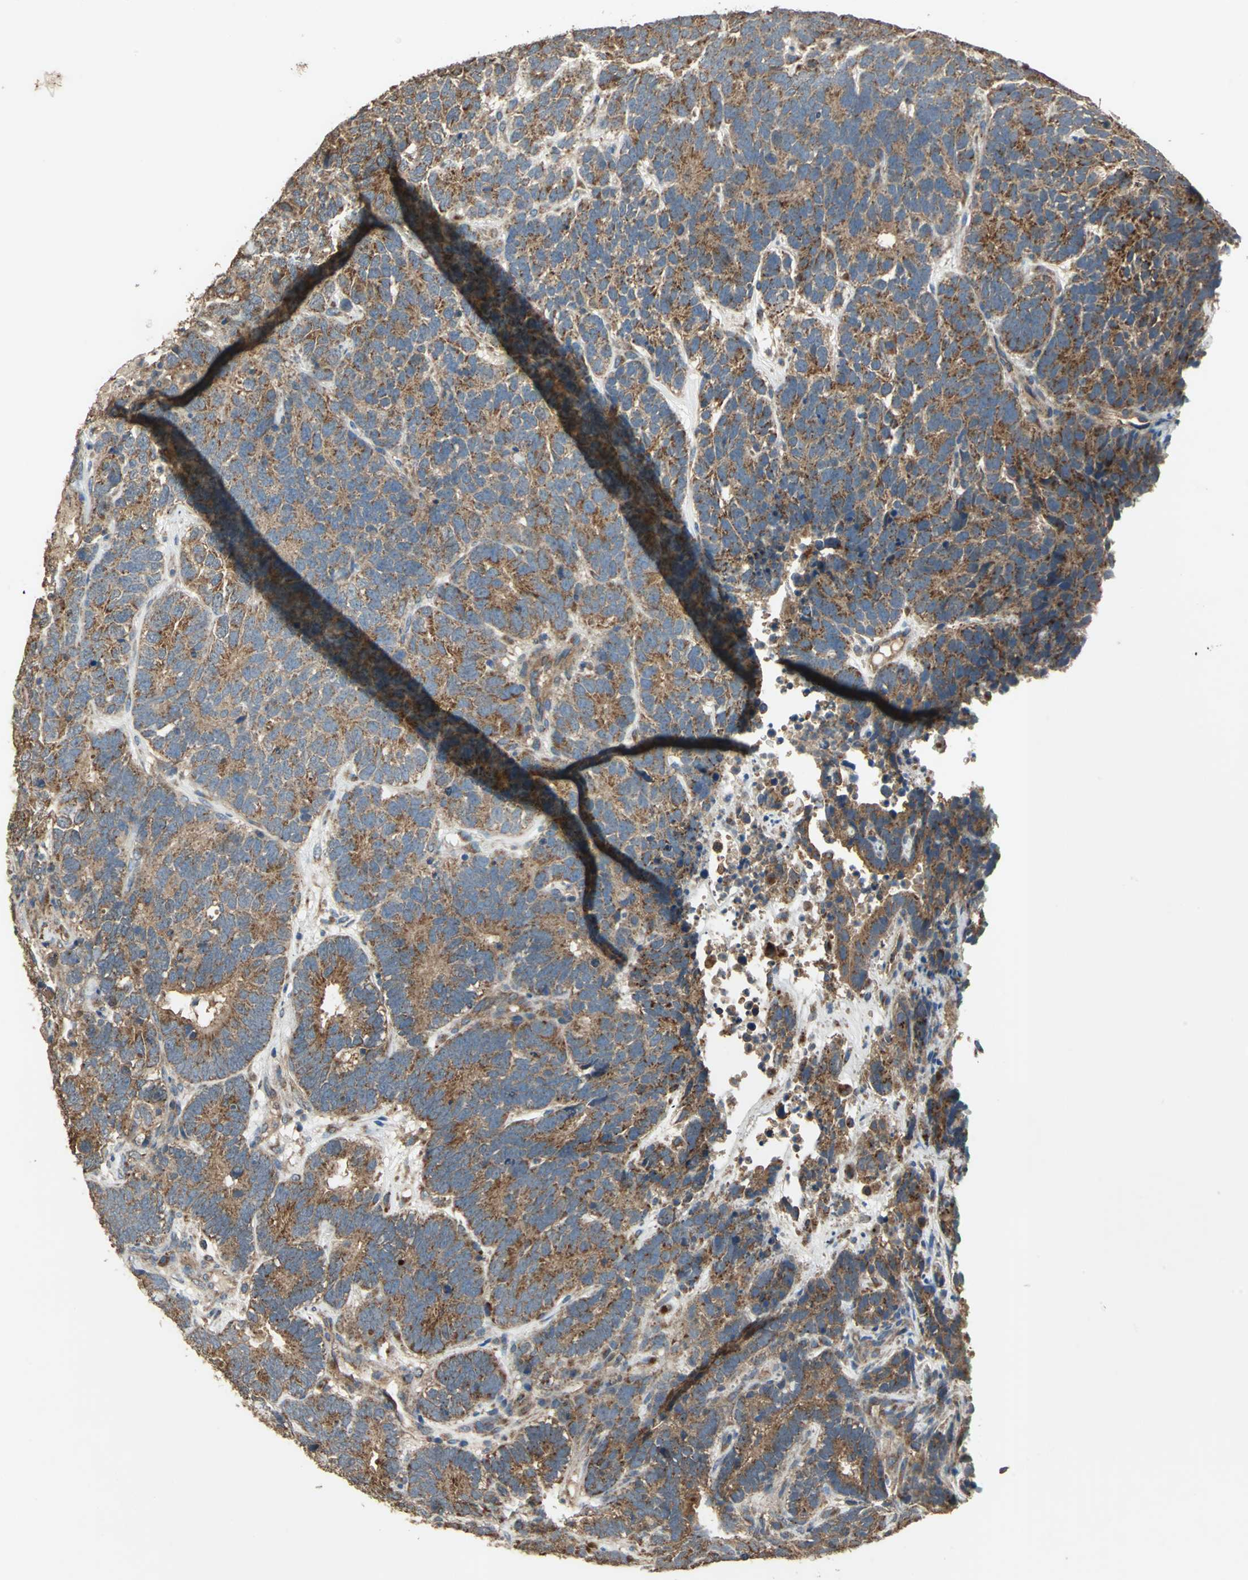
{"staining": {"intensity": "strong", "quantity": ">75%", "location": "cytoplasmic/membranous"}, "tissue": "testis cancer", "cell_type": "Tumor cells", "image_type": "cancer", "snomed": [{"axis": "morphology", "description": "Carcinoma, Embryonal, NOS"}, {"axis": "topography", "description": "Testis"}], "caption": "Immunohistochemistry photomicrograph of testis embryonal carcinoma stained for a protein (brown), which demonstrates high levels of strong cytoplasmic/membranous staining in about >75% of tumor cells.", "gene": "POLRMT", "patient": {"sex": "male", "age": 26}}